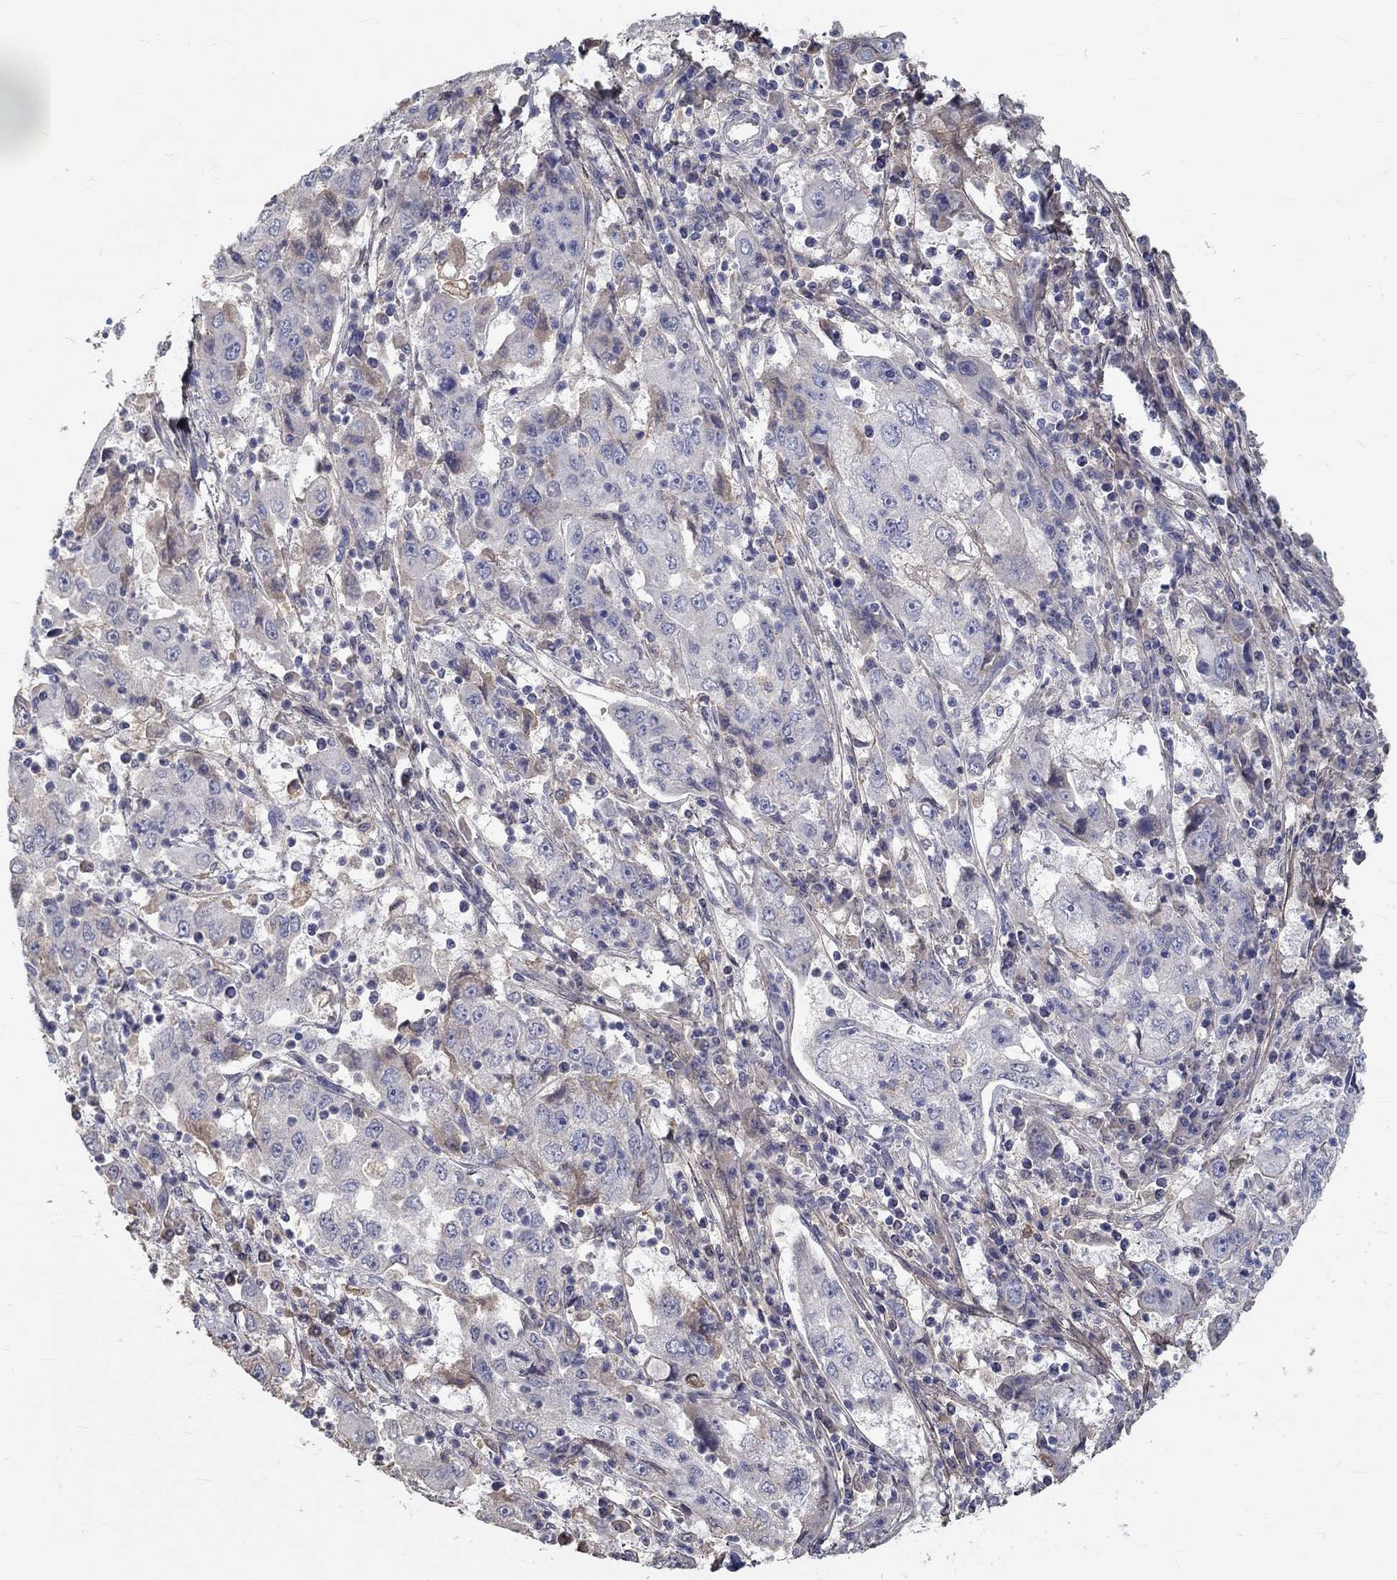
{"staining": {"intensity": "negative", "quantity": "none", "location": "none"}, "tissue": "cervical cancer", "cell_type": "Tumor cells", "image_type": "cancer", "snomed": [{"axis": "morphology", "description": "Squamous cell carcinoma, NOS"}, {"axis": "topography", "description": "Cervix"}], "caption": "Immunohistochemistry of human cervical squamous cell carcinoma exhibits no expression in tumor cells.", "gene": "FGF2", "patient": {"sex": "female", "age": 36}}